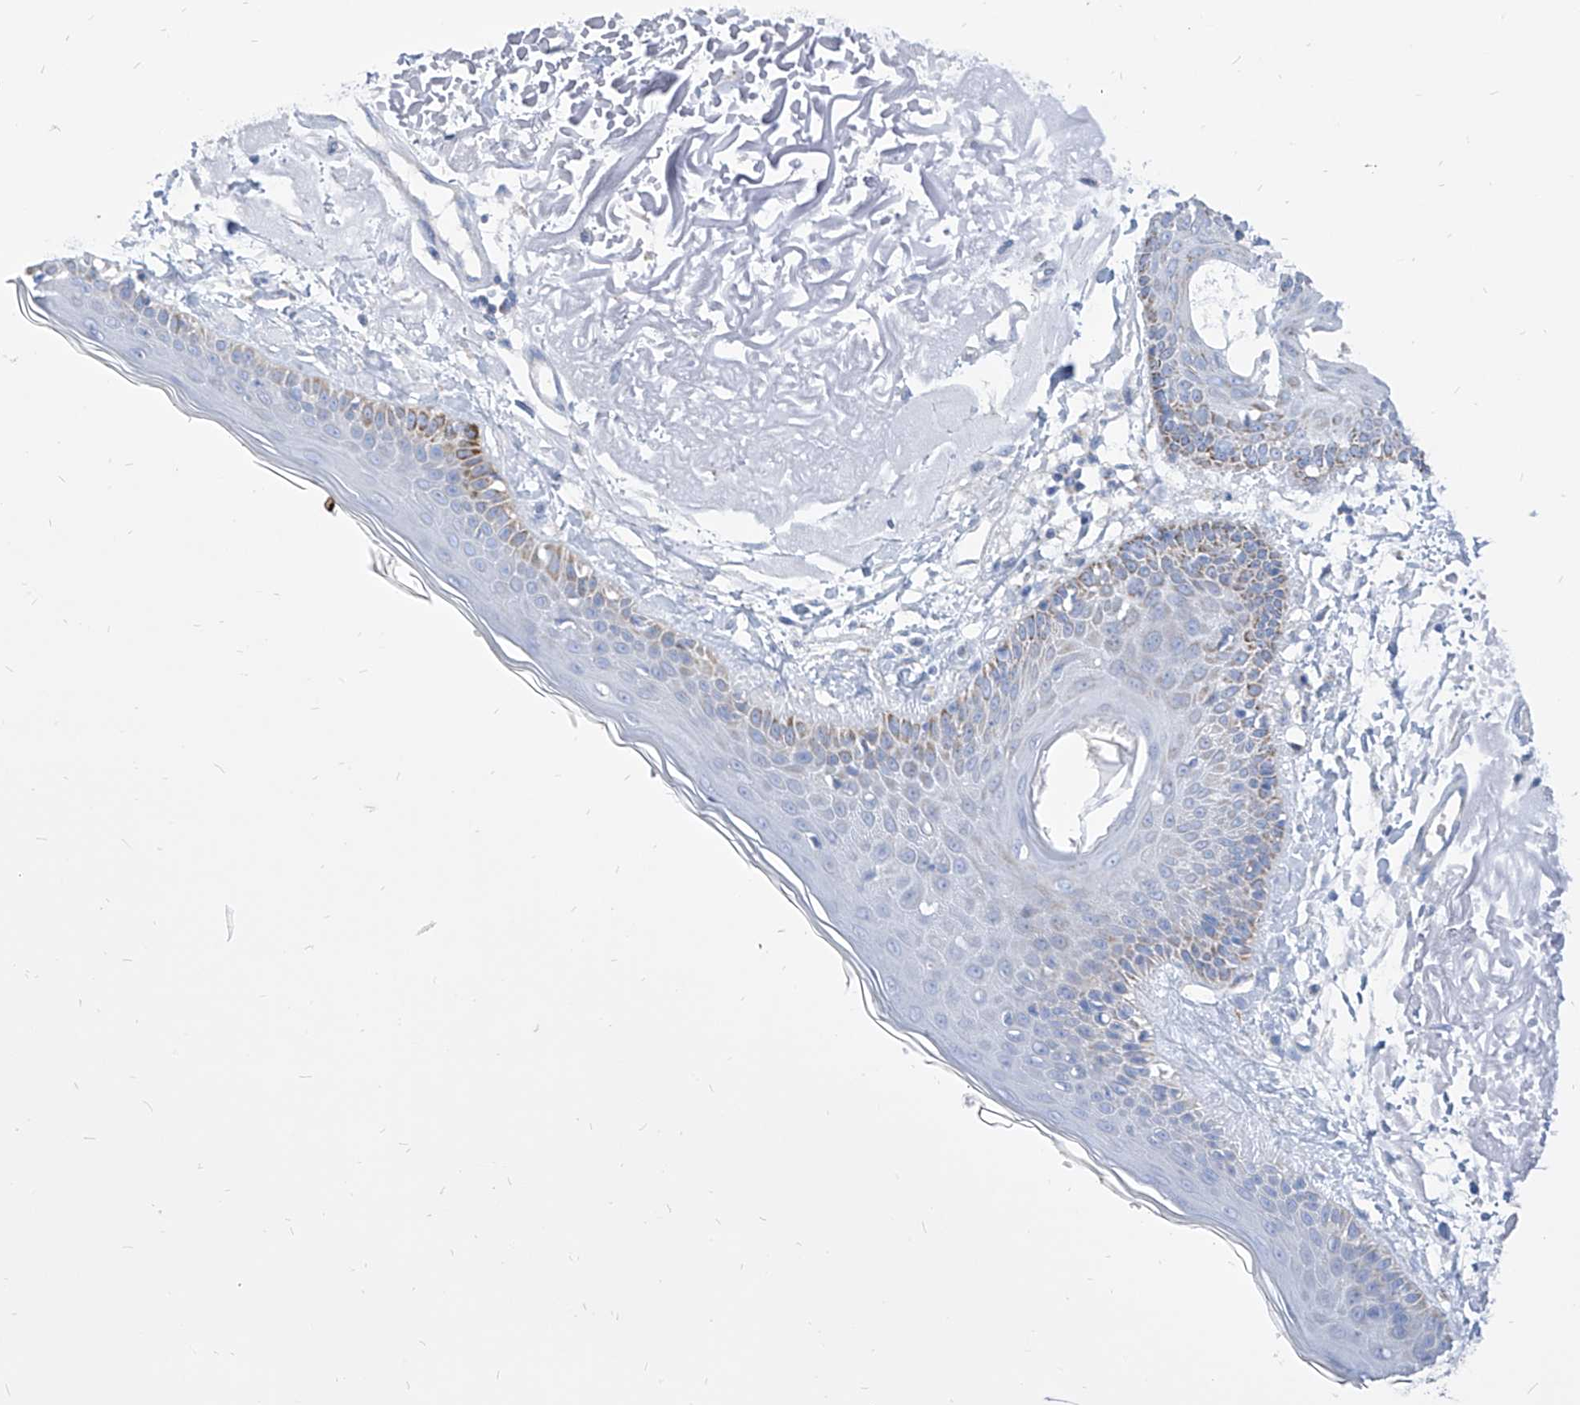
{"staining": {"intensity": "negative", "quantity": "none", "location": "none"}, "tissue": "skin", "cell_type": "Fibroblasts", "image_type": "normal", "snomed": [{"axis": "morphology", "description": "Normal tissue, NOS"}, {"axis": "topography", "description": "Skin"}, {"axis": "topography", "description": "Skeletal muscle"}], "caption": "This is an immunohistochemistry micrograph of unremarkable human skin. There is no positivity in fibroblasts.", "gene": "COQ3", "patient": {"sex": "male", "age": 83}}